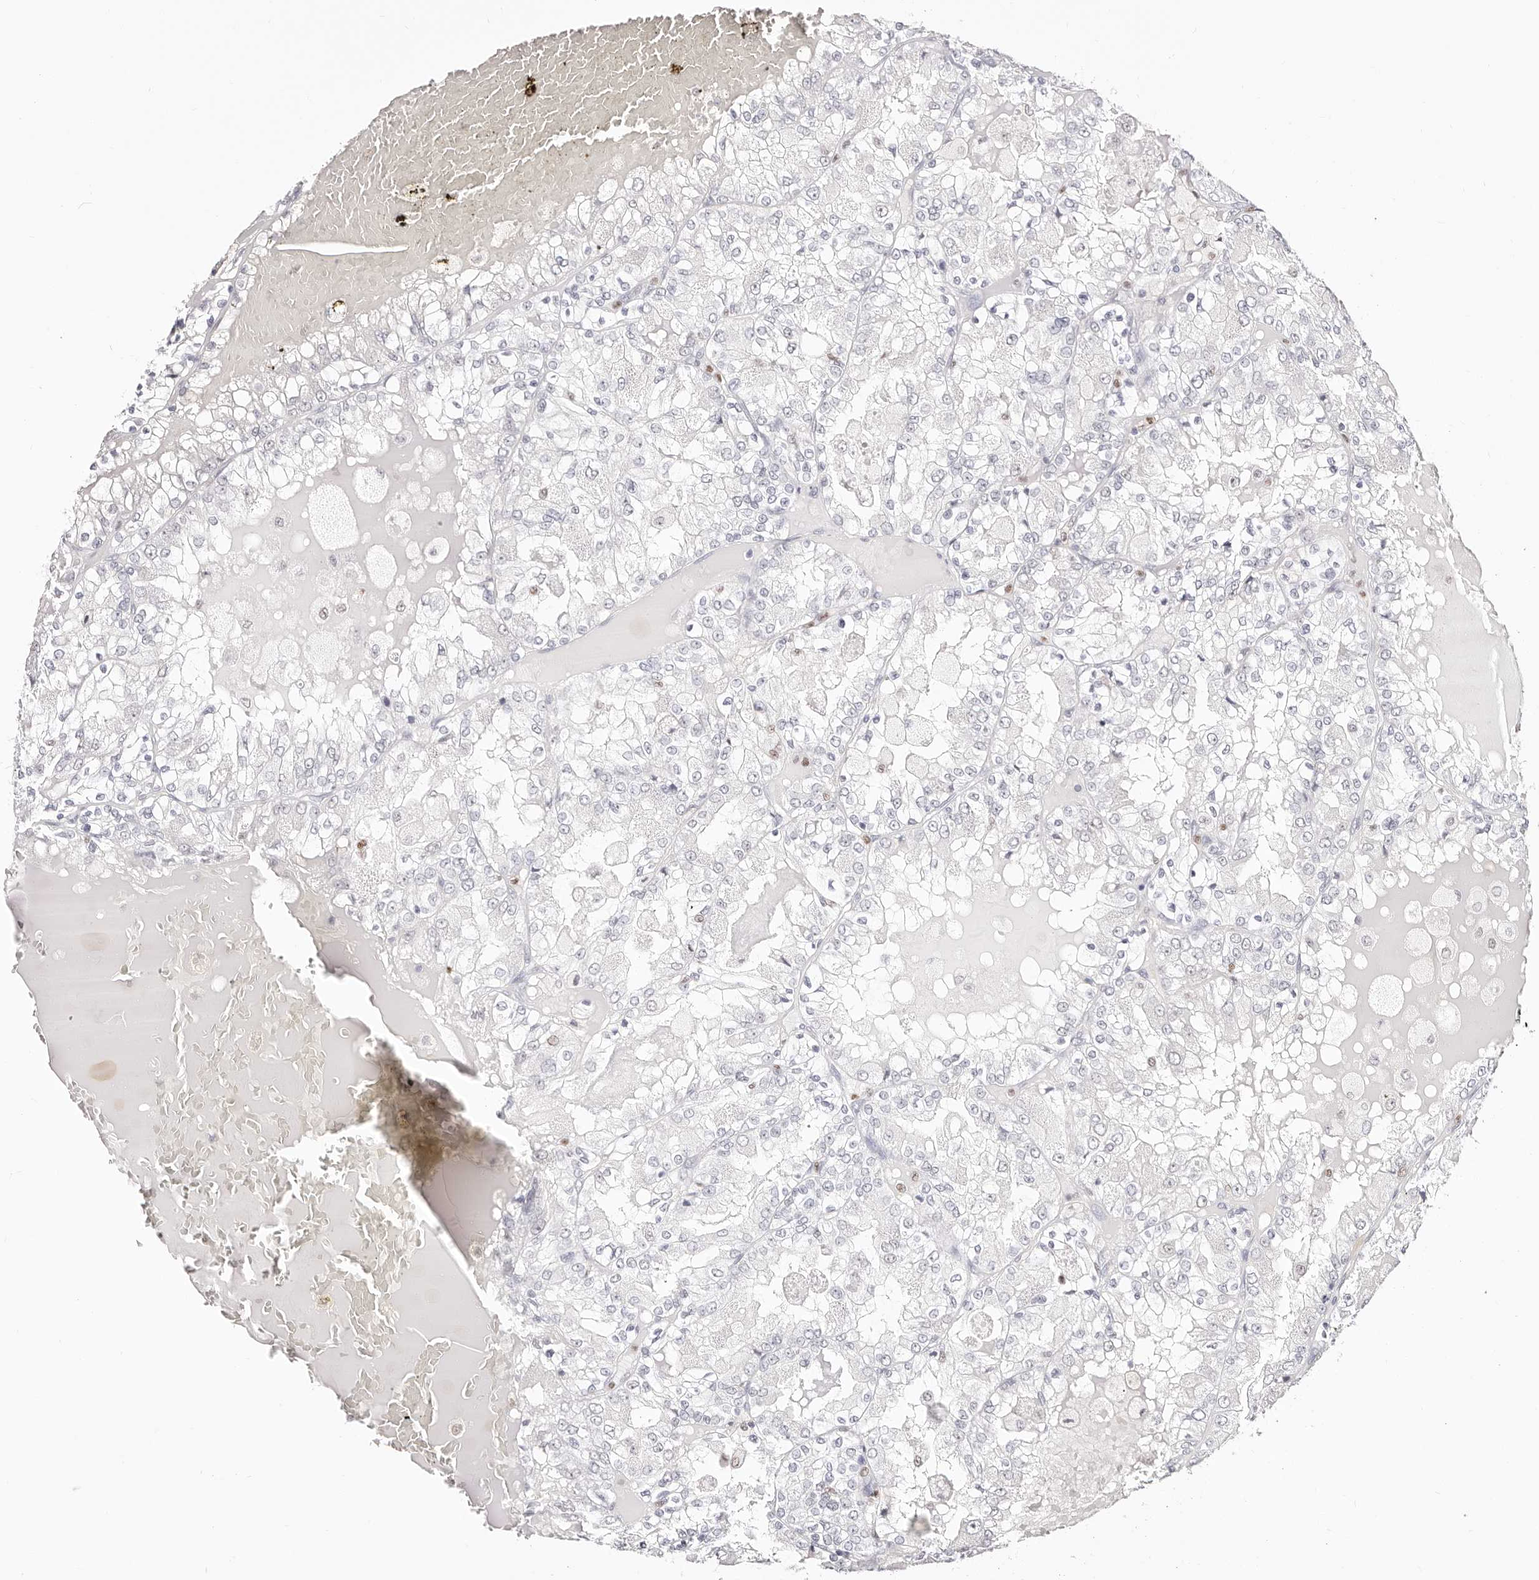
{"staining": {"intensity": "negative", "quantity": "none", "location": "none"}, "tissue": "renal cancer", "cell_type": "Tumor cells", "image_type": "cancer", "snomed": [{"axis": "morphology", "description": "Adenocarcinoma, NOS"}, {"axis": "topography", "description": "Kidney"}], "caption": "Tumor cells show no significant protein expression in renal adenocarcinoma.", "gene": "TKT", "patient": {"sex": "female", "age": 56}}